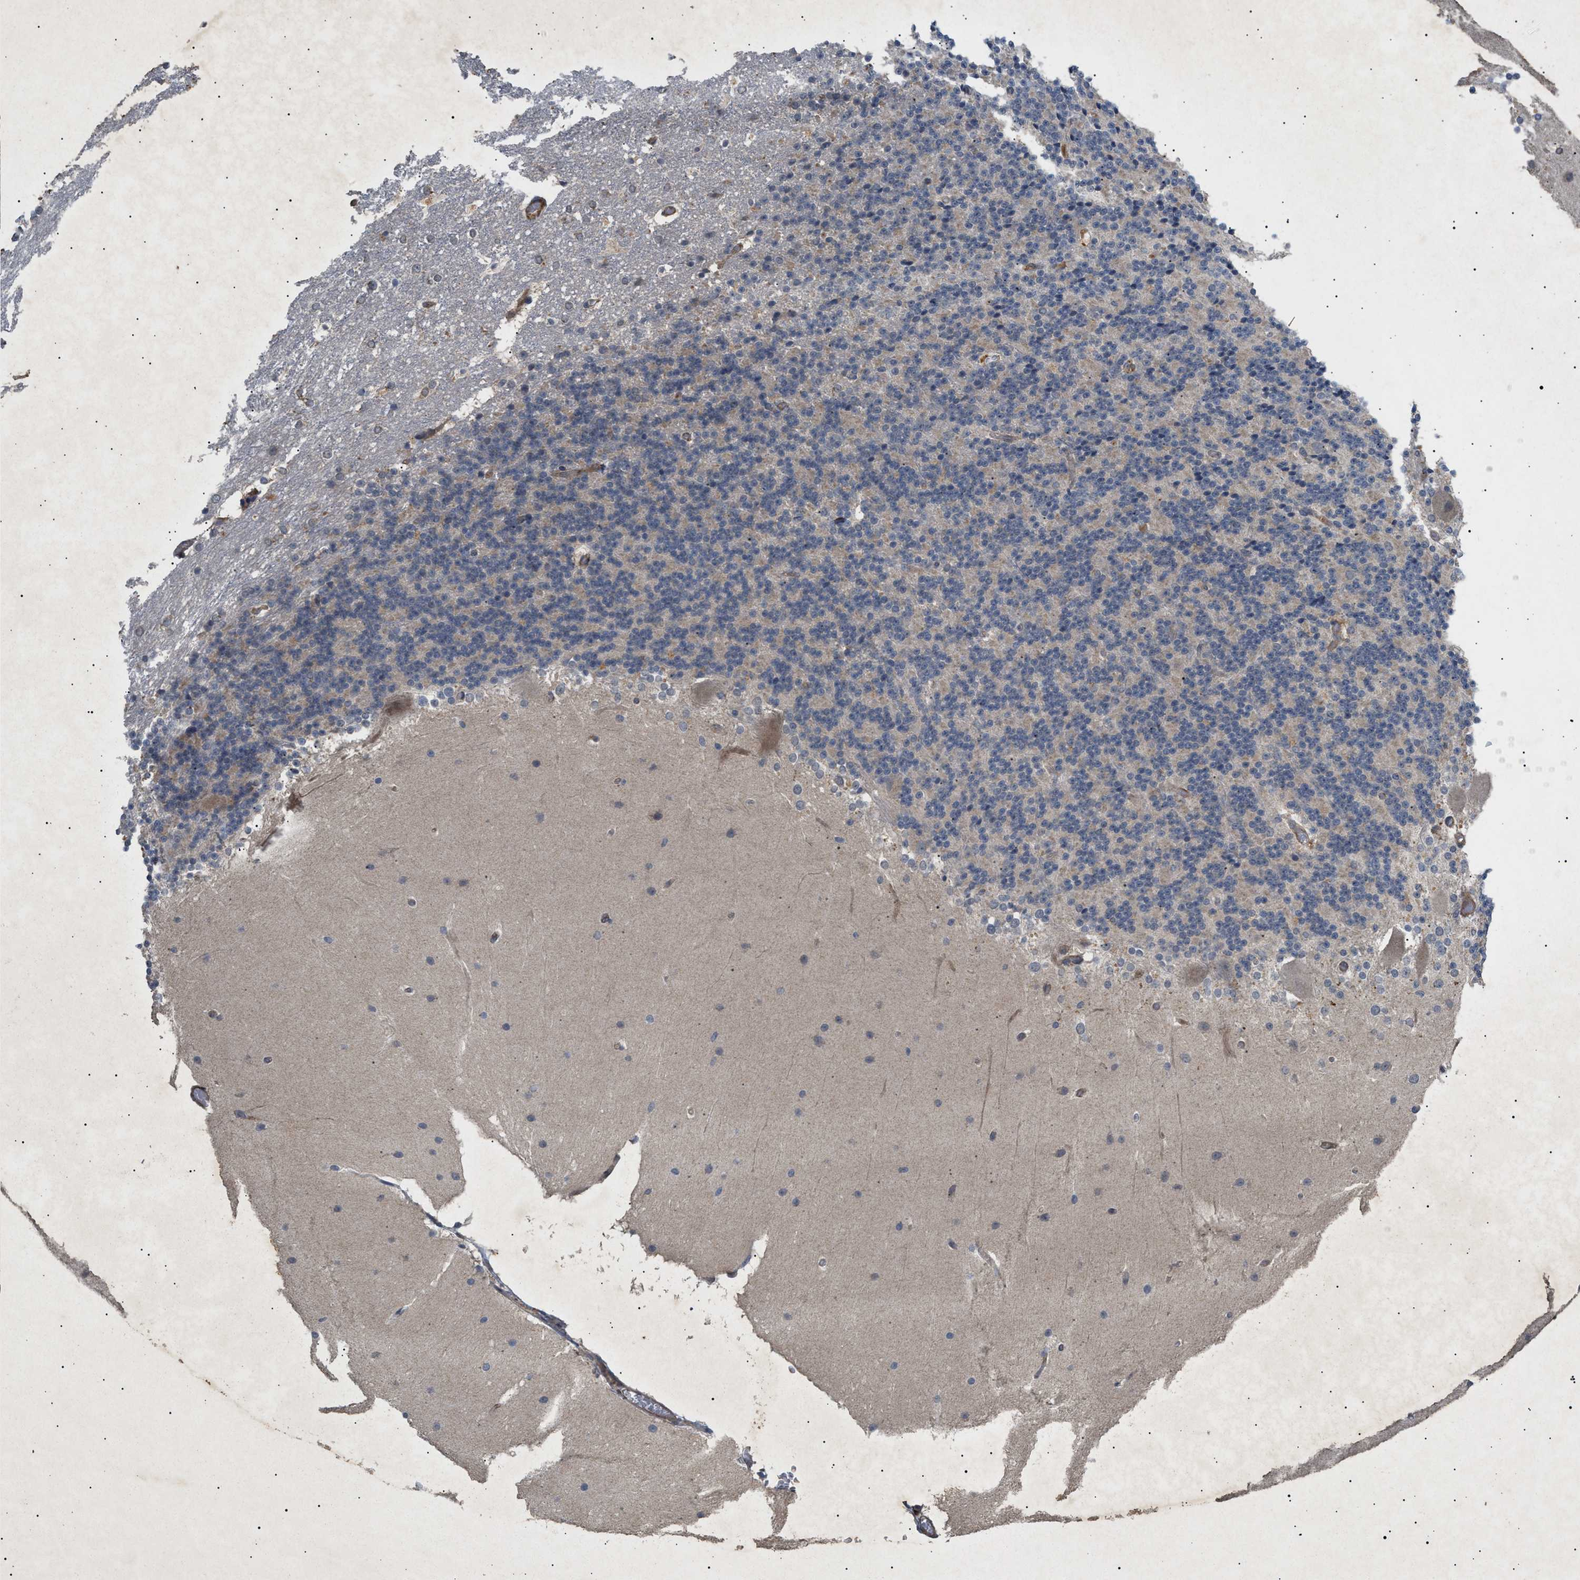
{"staining": {"intensity": "weak", "quantity": "<25%", "location": "cytoplasmic/membranous"}, "tissue": "cerebellum", "cell_type": "Cells in granular layer", "image_type": "normal", "snomed": [{"axis": "morphology", "description": "Normal tissue, NOS"}, {"axis": "topography", "description": "Cerebellum"}], "caption": "Immunohistochemical staining of normal cerebellum displays no significant staining in cells in granular layer.", "gene": "SIRT5", "patient": {"sex": "female", "age": 19}}